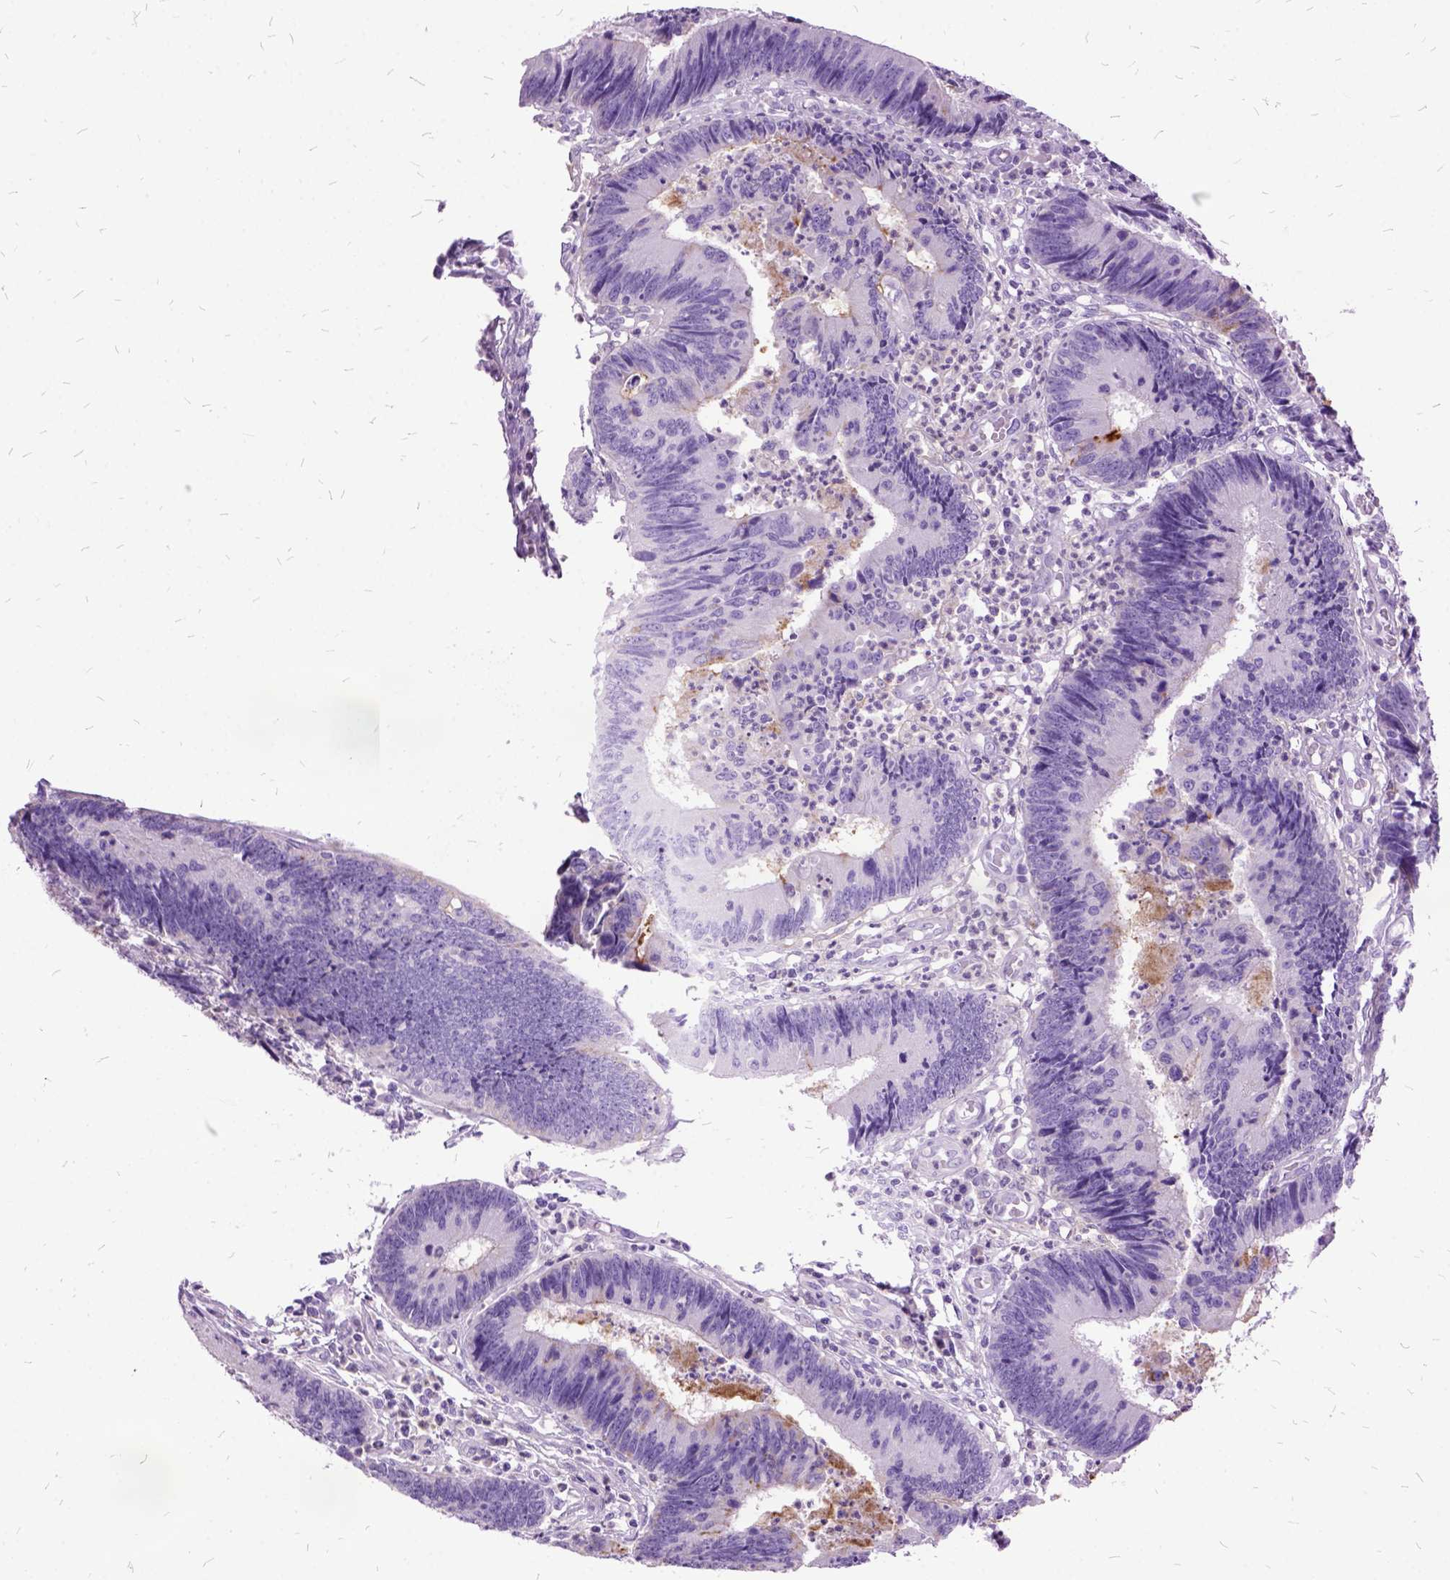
{"staining": {"intensity": "negative", "quantity": "none", "location": "none"}, "tissue": "colorectal cancer", "cell_type": "Tumor cells", "image_type": "cancer", "snomed": [{"axis": "morphology", "description": "Adenocarcinoma, NOS"}, {"axis": "topography", "description": "Colon"}], "caption": "IHC micrograph of human adenocarcinoma (colorectal) stained for a protein (brown), which shows no positivity in tumor cells.", "gene": "MME", "patient": {"sex": "female", "age": 67}}